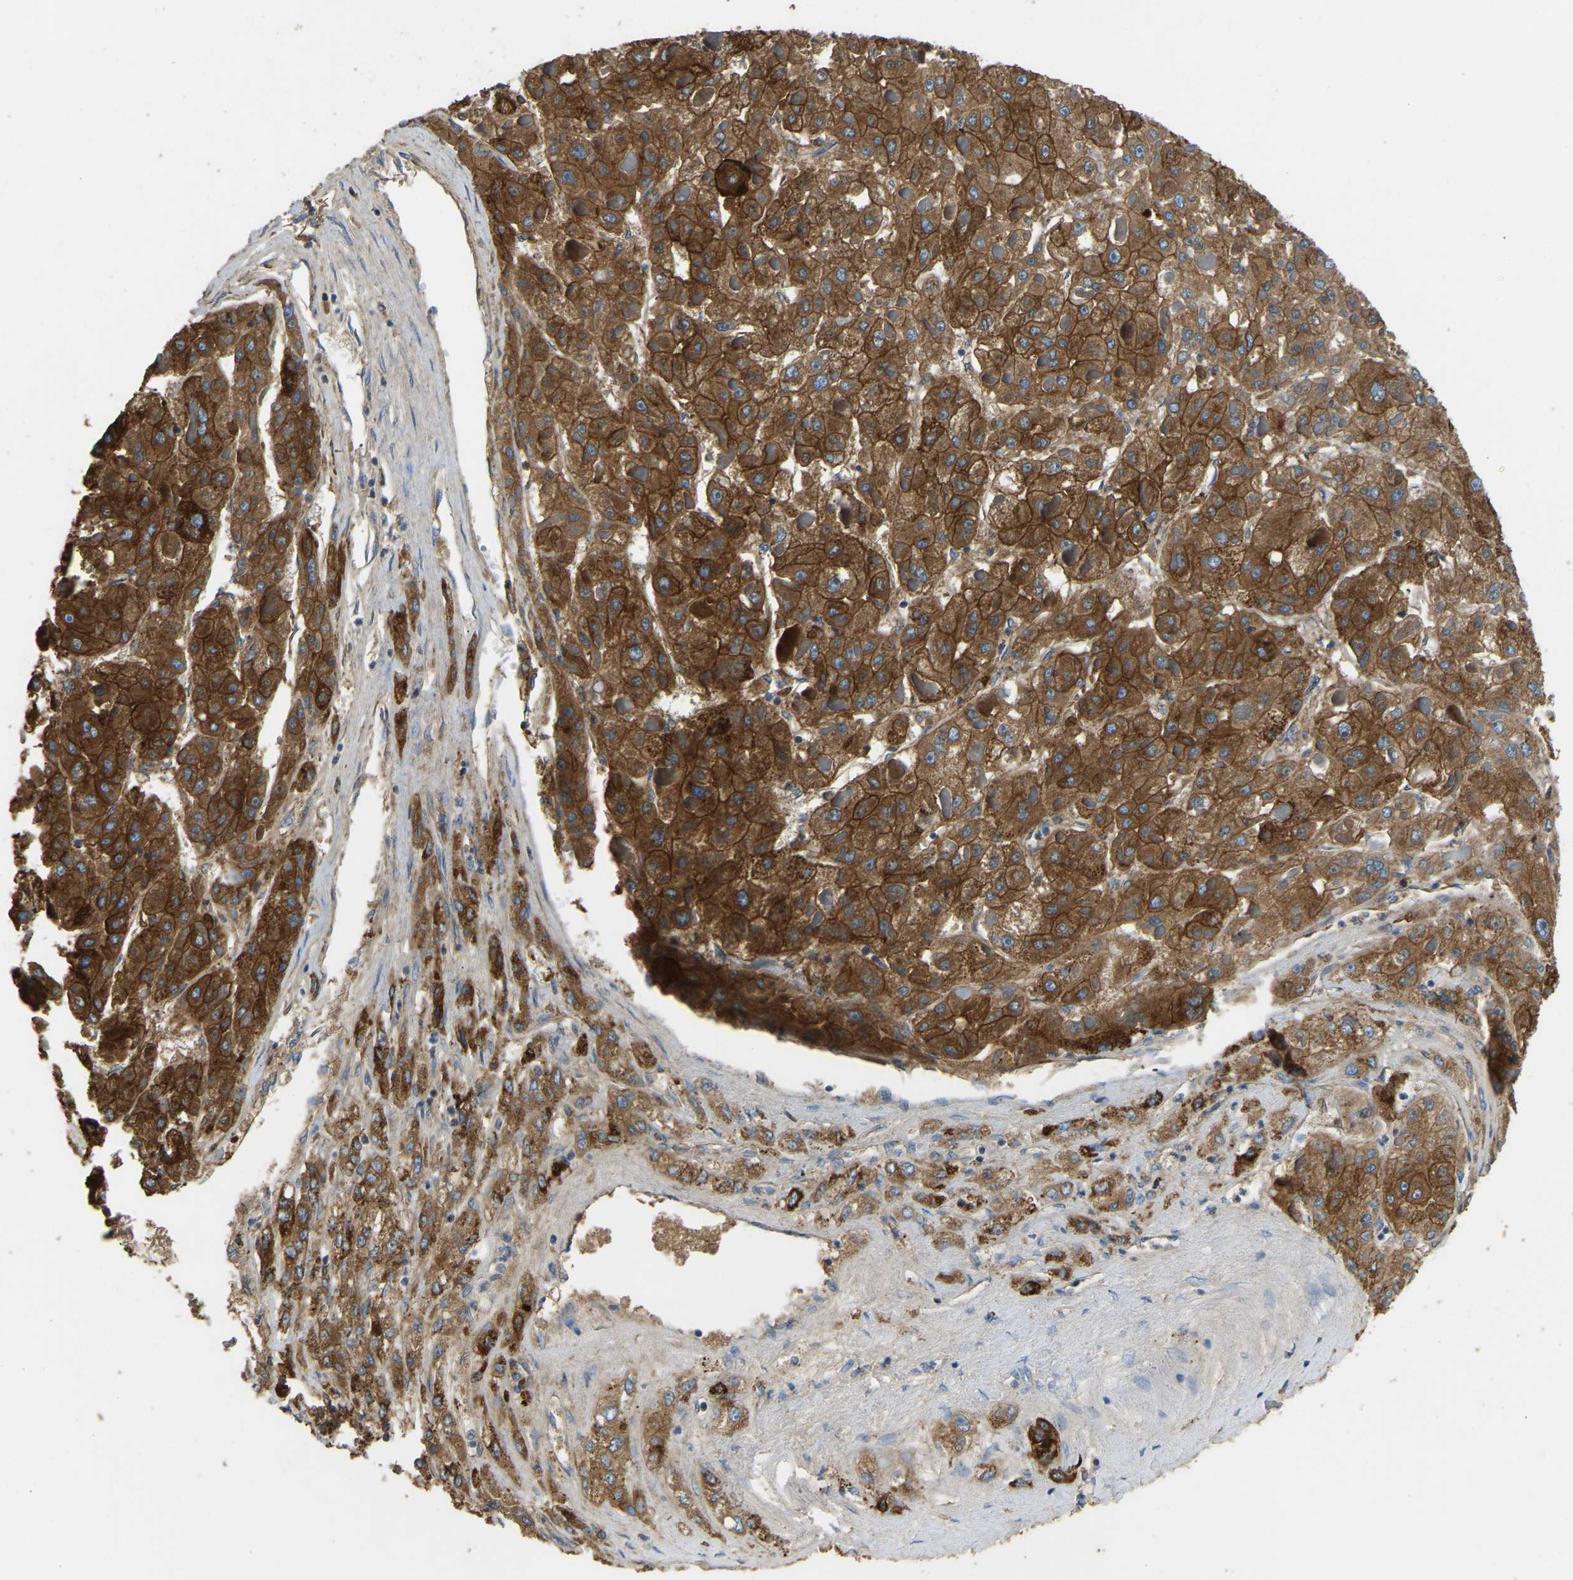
{"staining": {"intensity": "strong", "quantity": ">75%", "location": "cytoplasmic/membranous"}, "tissue": "liver cancer", "cell_type": "Tumor cells", "image_type": "cancer", "snomed": [{"axis": "morphology", "description": "Carcinoma, Hepatocellular, NOS"}, {"axis": "topography", "description": "Liver"}], "caption": "Immunohistochemistry (DAB) staining of liver cancer (hepatocellular carcinoma) demonstrates strong cytoplasmic/membranous protein expression in approximately >75% of tumor cells. The protein of interest is shown in brown color, while the nuclei are stained blue.", "gene": "ZNF200", "patient": {"sex": "female", "age": 73}}